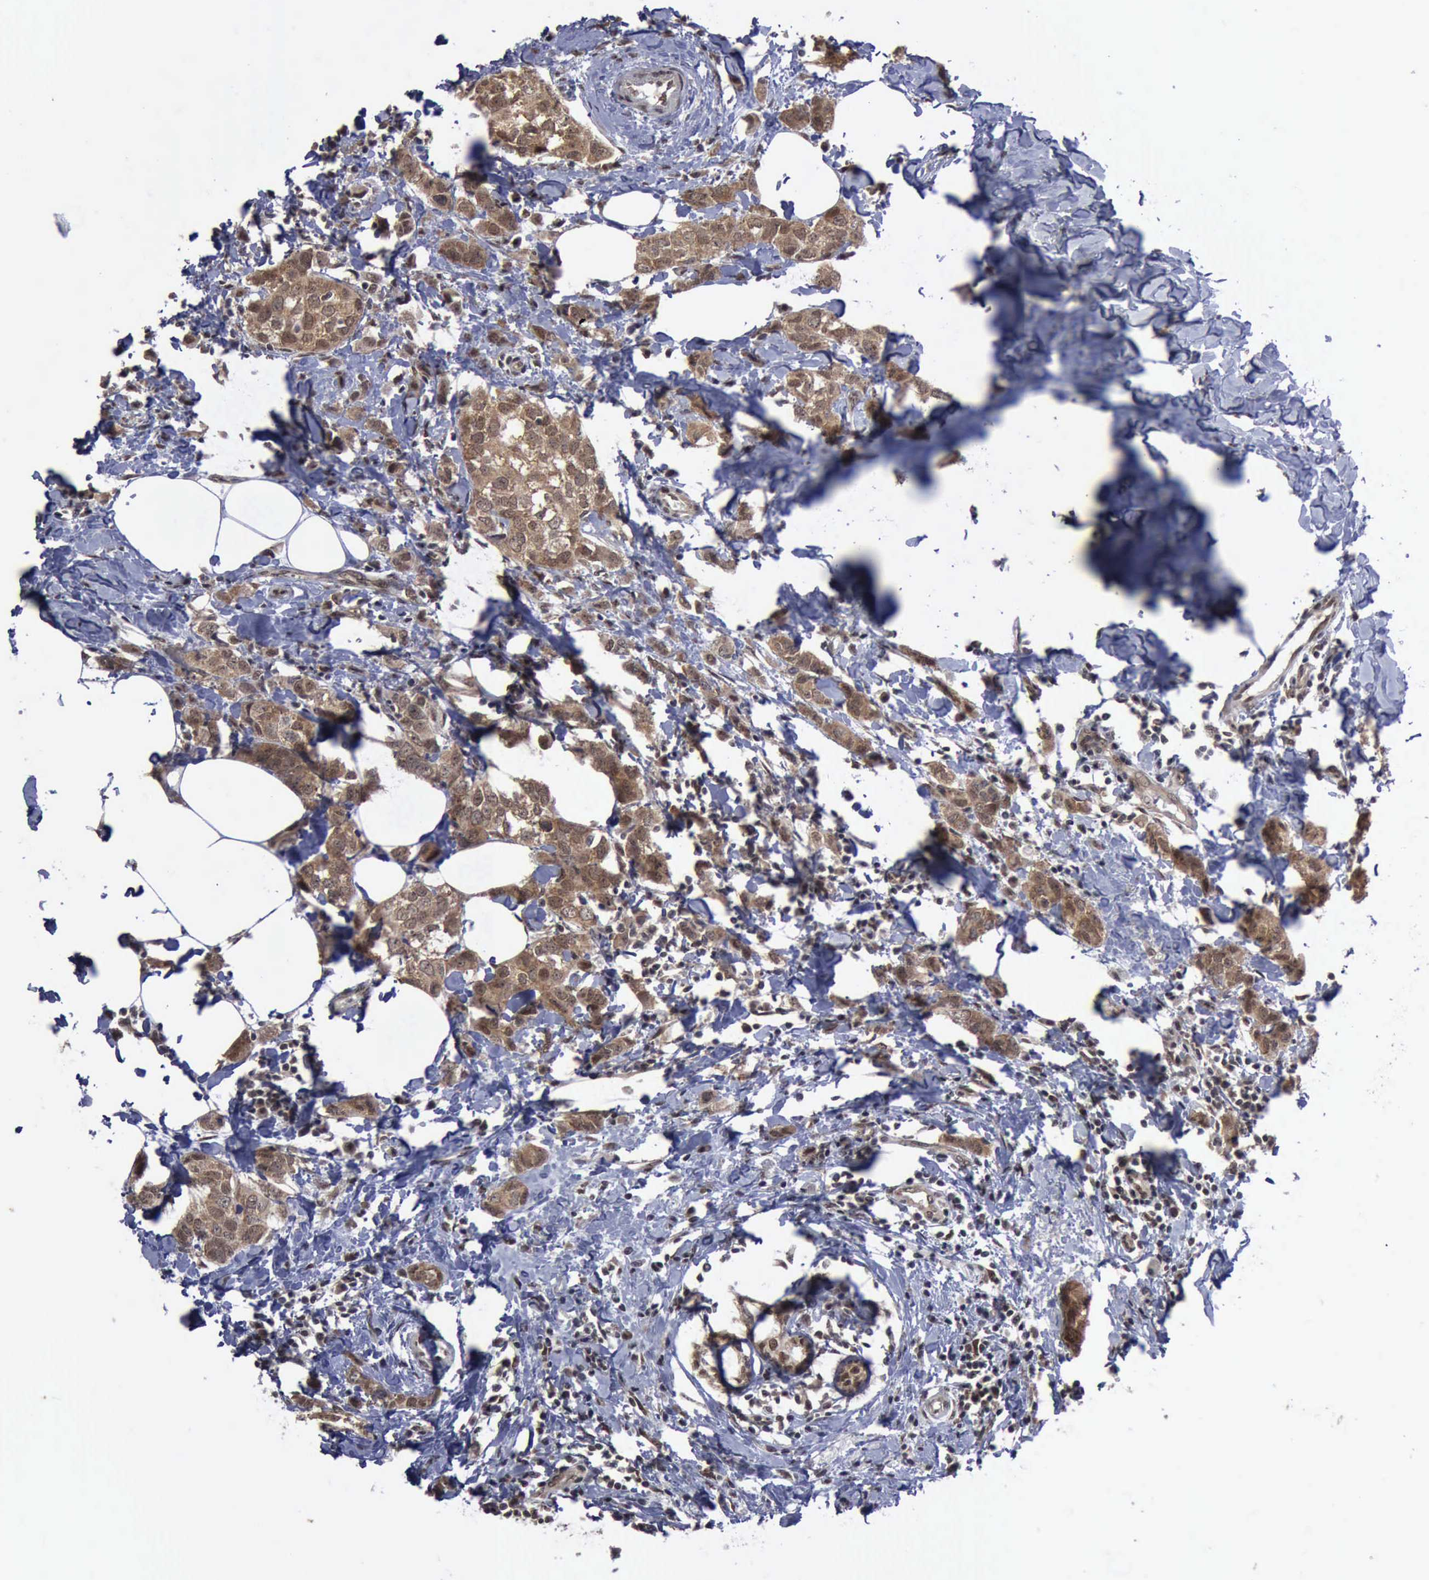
{"staining": {"intensity": "moderate", "quantity": ">75%", "location": "cytoplasmic/membranous,nuclear"}, "tissue": "breast cancer", "cell_type": "Tumor cells", "image_type": "cancer", "snomed": [{"axis": "morphology", "description": "Normal tissue, NOS"}, {"axis": "morphology", "description": "Duct carcinoma"}, {"axis": "topography", "description": "Breast"}], "caption": "An immunohistochemistry (IHC) micrograph of tumor tissue is shown. Protein staining in brown shows moderate cytoplasmic/membranous and nuclear positivity in breast cancer (infiltrating ductal carcinoma) within tumor cells.", "gene": "RTCB", "patient": {"sex": "female", "age": 50}}